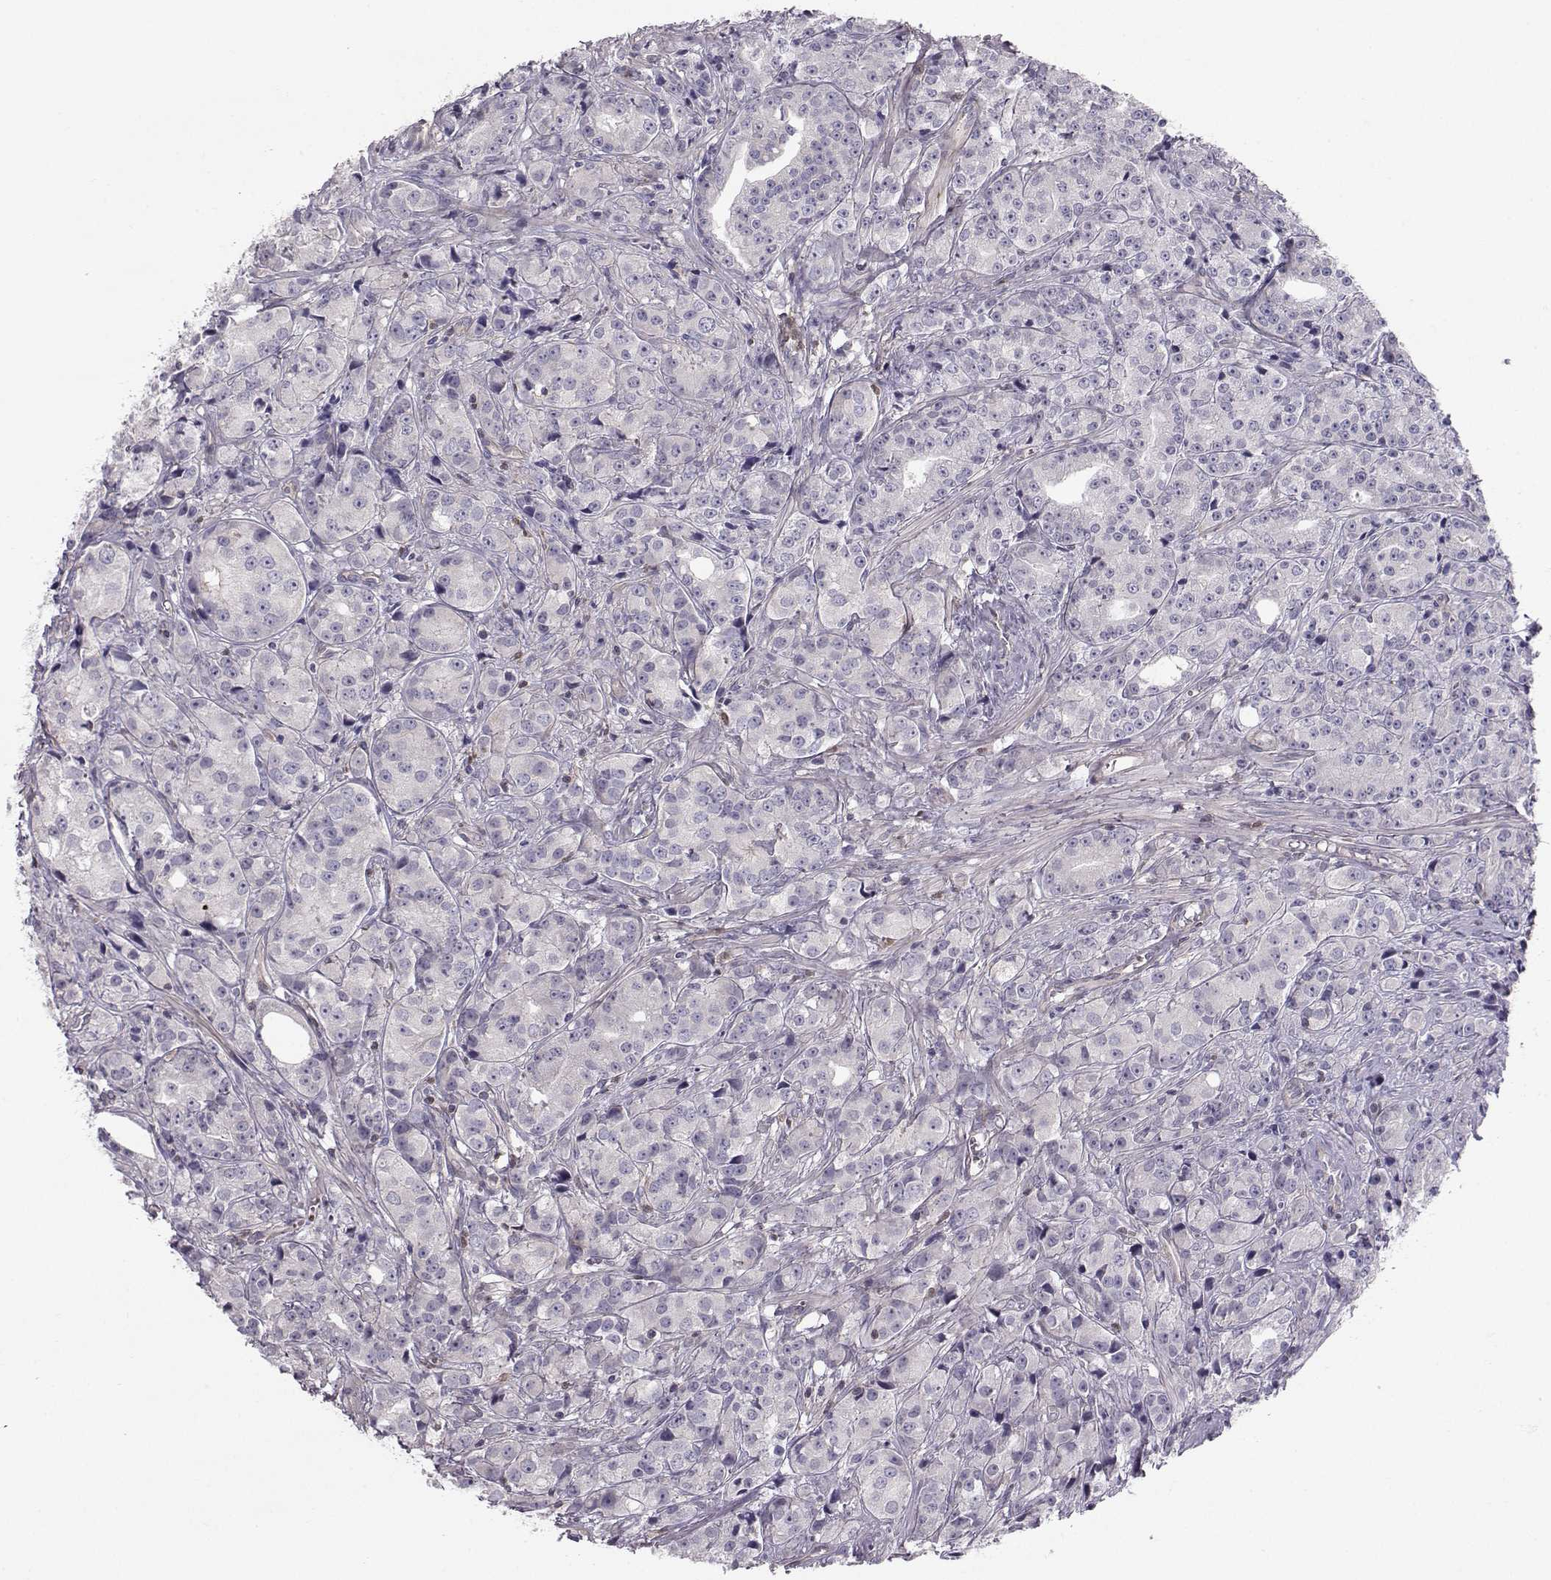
{"staining": {"intensity": "negative", "quantity": "none", "location": "none"}, "tissue": "prostate cancer", "cell_type": "Tumor cells", "image_type": "cancer", "snomed": [{"axis": "morphology", "description": "Adenocarcinoma, Medium grade"}, {"axis": "topography", "description": "Prostate"}], "caption": "This is an immunohistochemistry micrograph of prostate adenocarcinoma (medium-grade). There is no staining in tumor cells.", "gene": "ASB16", "patient": {"sex": "male", "age": 74}}